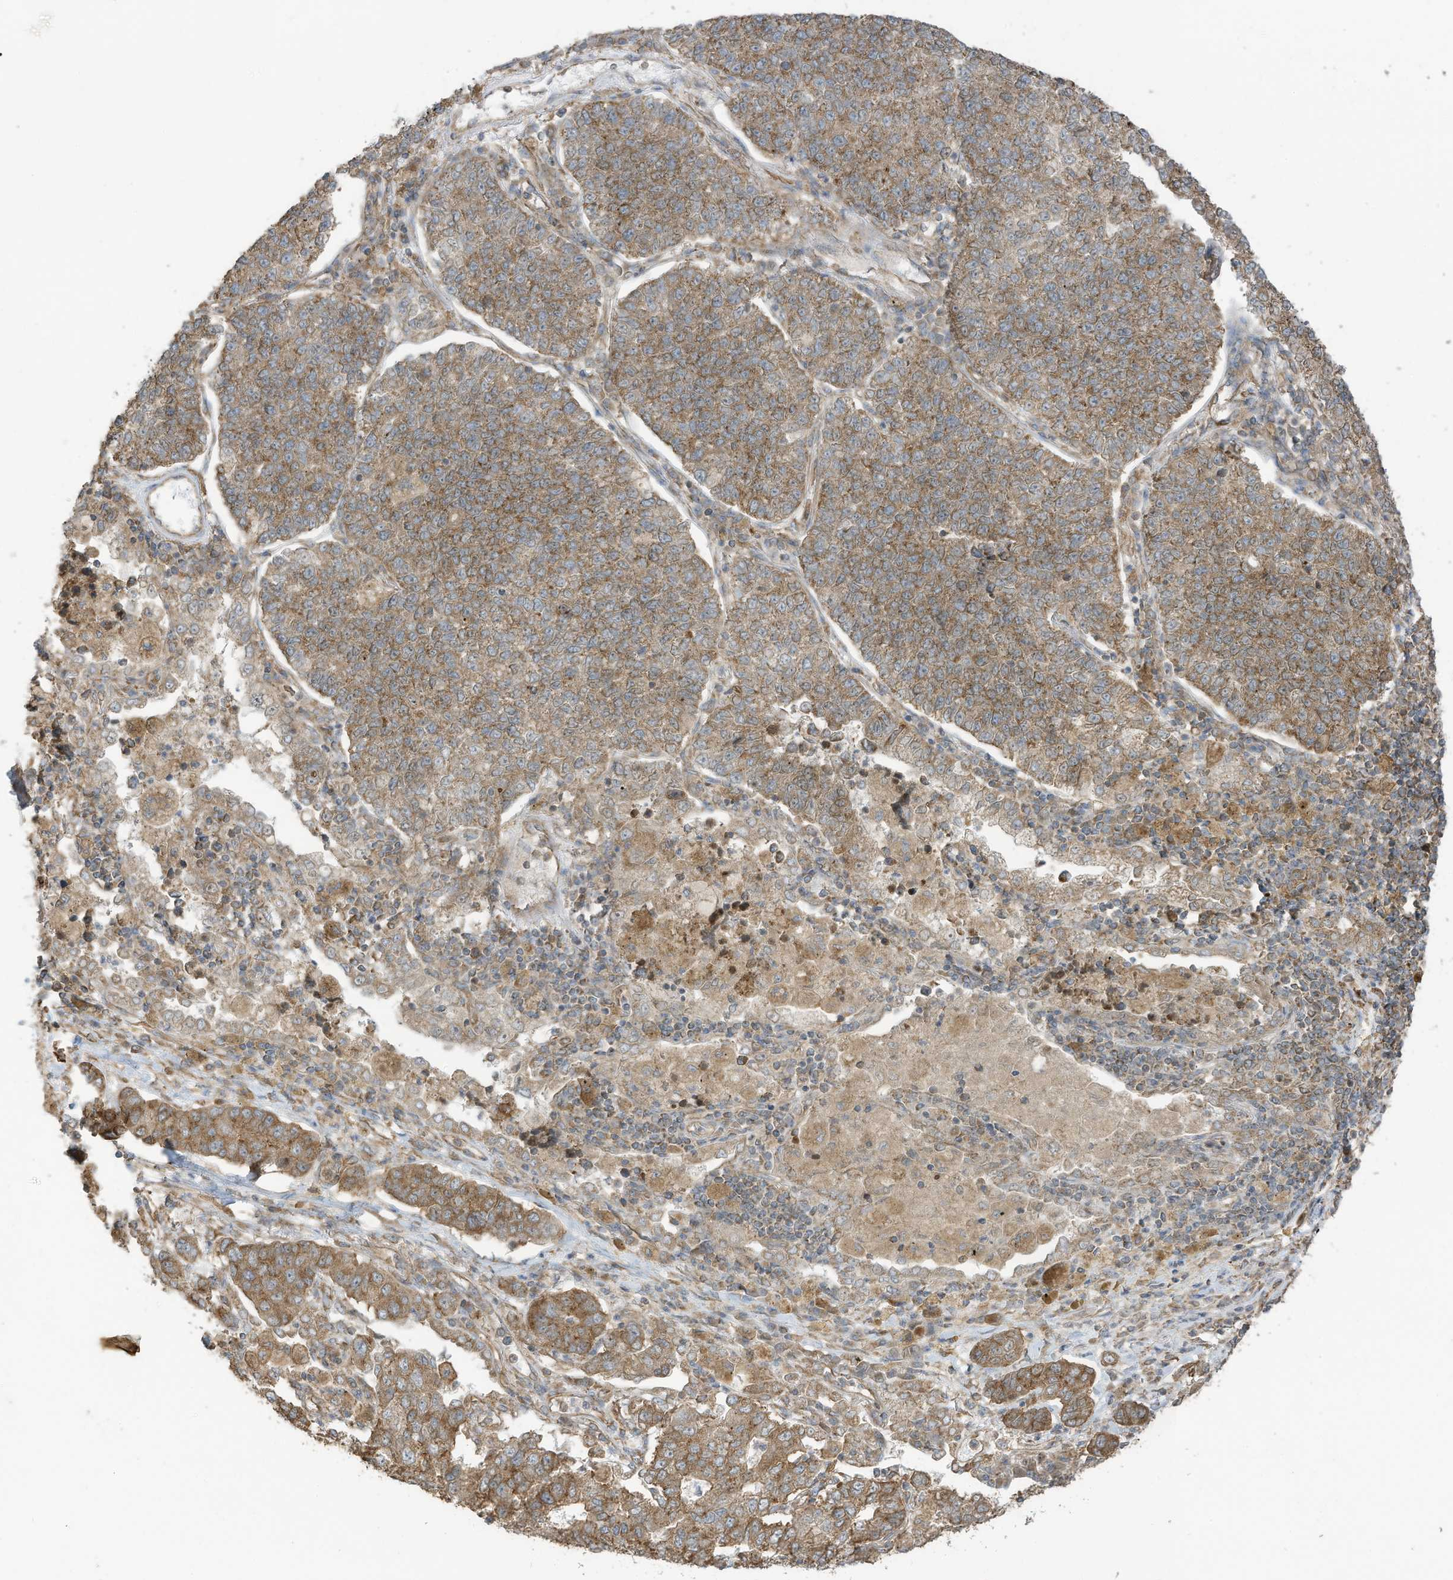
{"staining": {"intensity": "moderate", "quantity": ">75%", "location": "cytoplasmic/membranous"}, "tissue": "lung cancer", "cell_type": "Tumor cells", "image_type": "cancer", "snomed": [{"axis": "morphology", "description": "Adenocarcinoma, NOS"}, {"axis": "topography", "description": "Lung"}], "caption": "A brown stain labels moderate cytoplasmic/membranous positivity of a protein in lung adenocarcinoma tumor cells. (brown staining indicates protein expression, while blue staining denotes nuclei).", "gene": "CGAS", "patient": {"sex": "male", "age": 49}}